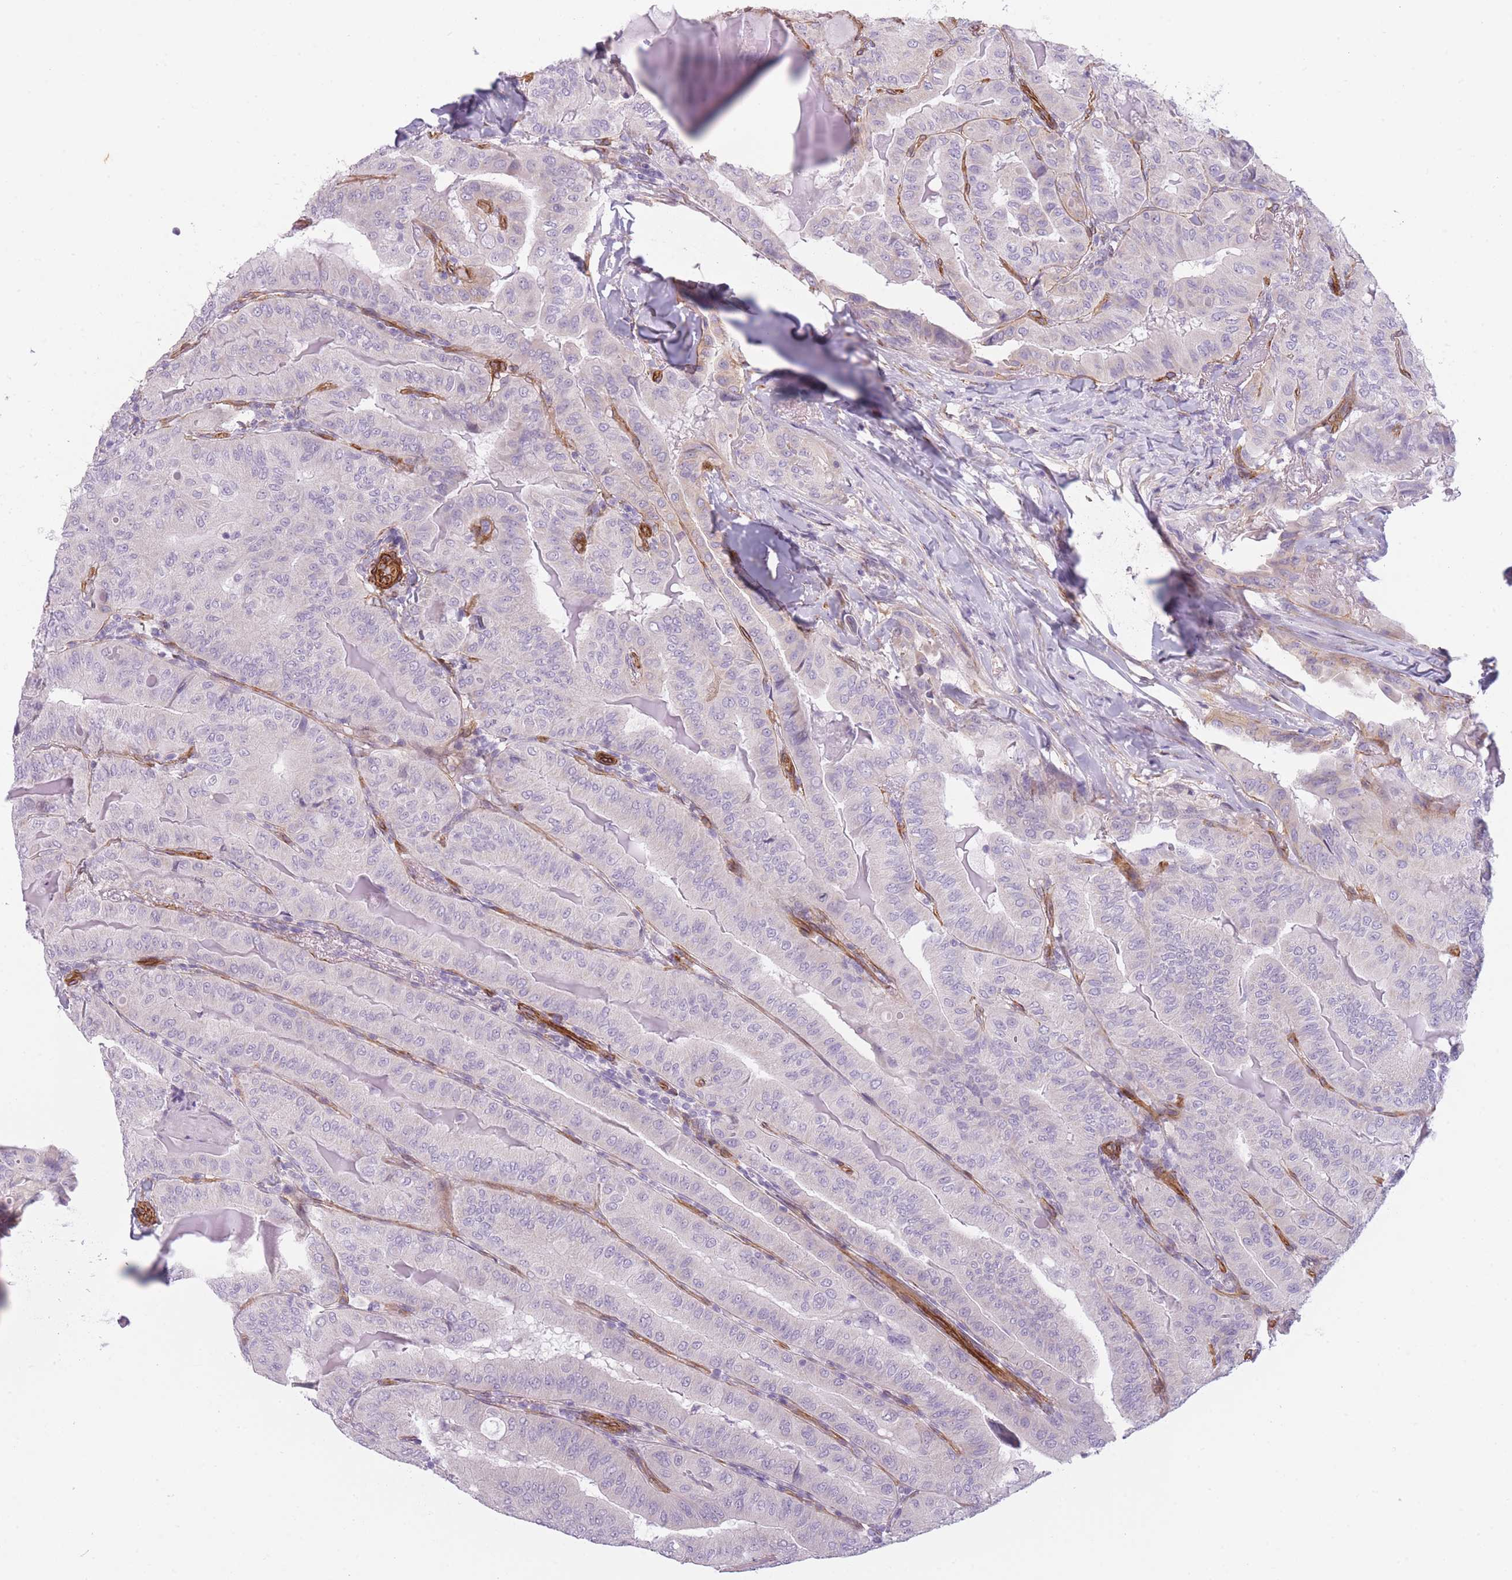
{"staining": {"intensity": "negative", "quantity": "none", "location": "none"}, "tissue": "thyroid cancer", "cell_type": "Tumor cells", "image_type": "cancer", "snomed": [{"axis": "morphology", "description": "Papillary adenocarcinoma, NOS"}, {"axis": "topography", "description": "Thyroid gland"}], "caption": "Immunohistochemical staining of thyroid cancer displays no significant positivity in tumor cells.", "gene": "OR6B3", "patient": {"sex": "female", "age": 68}}